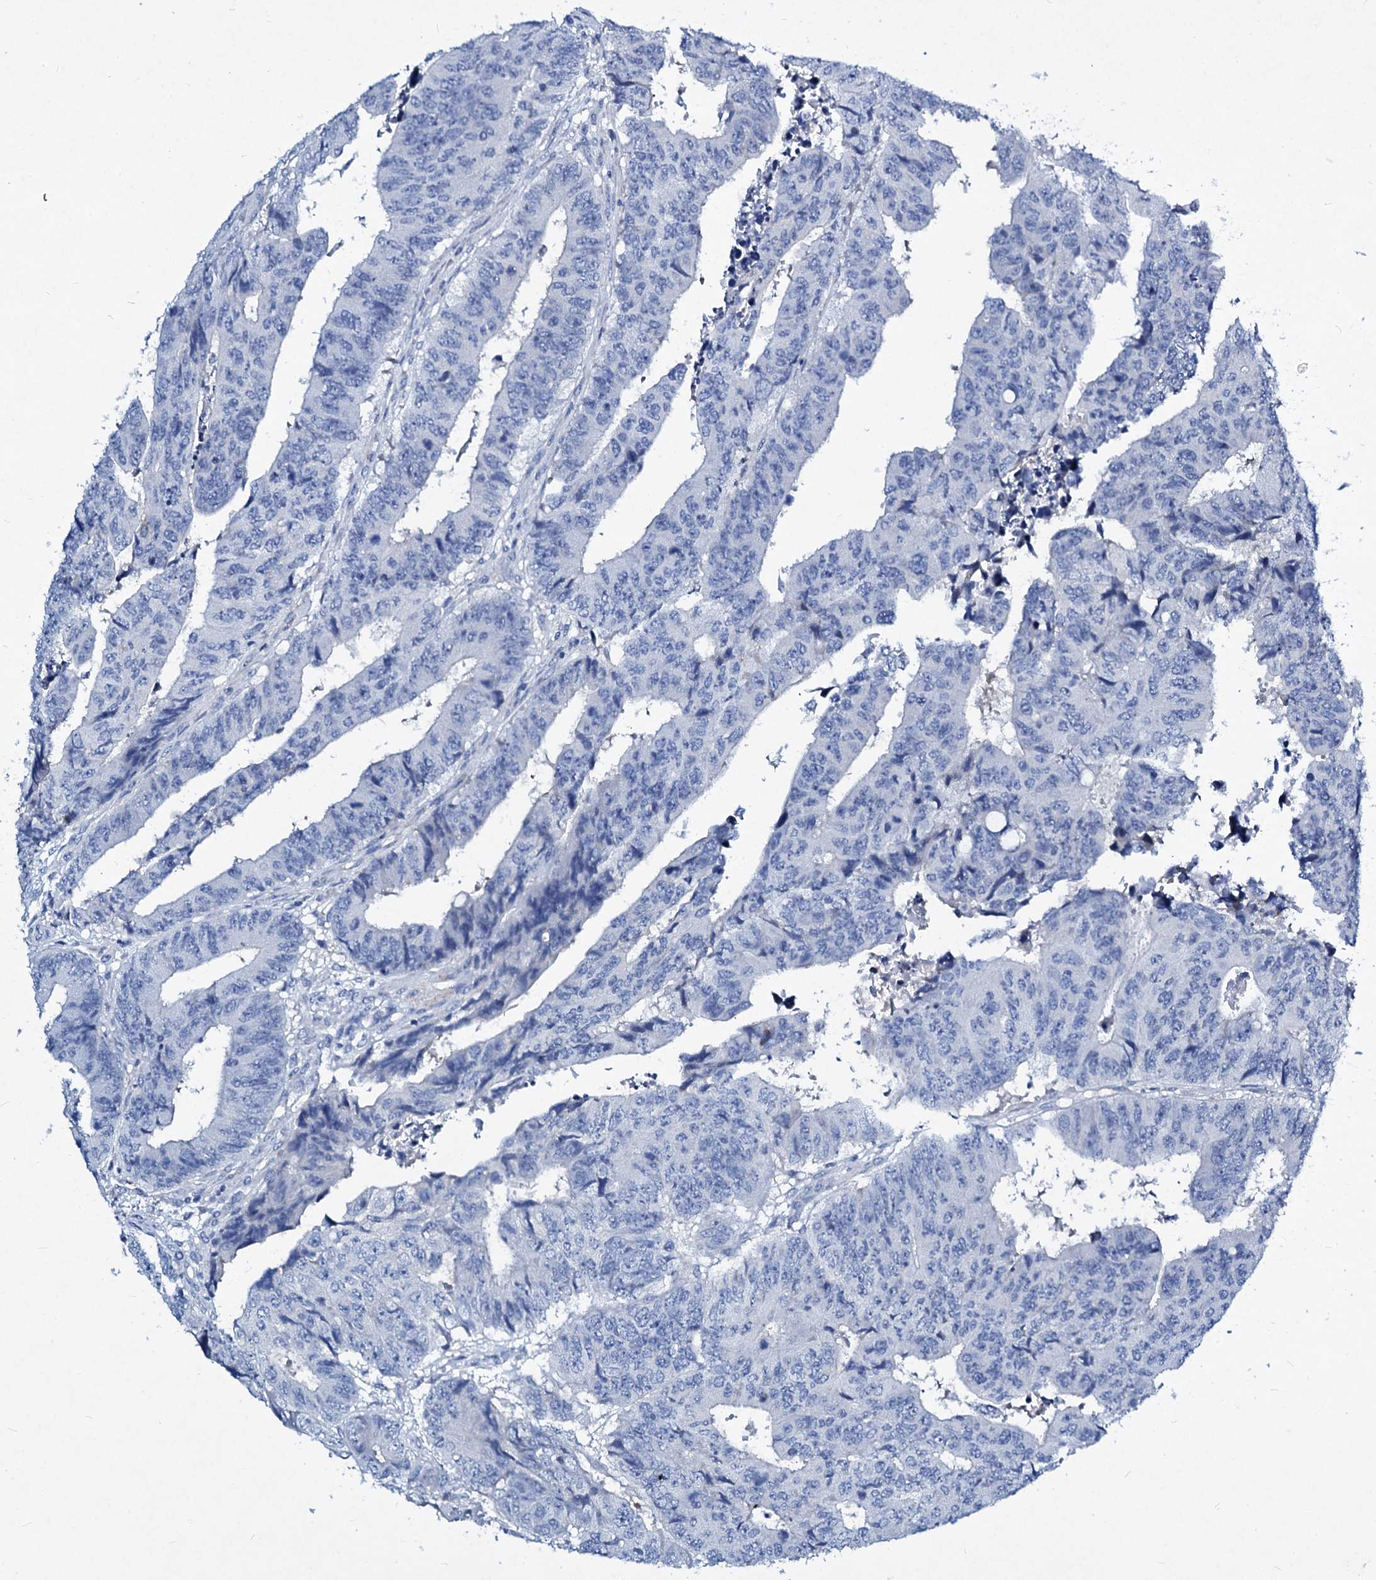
{"staining": {"intensity": "negative", "quantity": "none", "location": "none"}, "tissue": "colorectal cancer", "cell_type": "Tumor cells", "image_type": "cancer", "snomed": [{"axis": "morphology", "description": "Adenocarcinoma, NOS"}, {"axis": "topography", "description": "Rectum"}], "caption": "Image shows no protein expression in tumor cells of colorectal cancer (adenocarcinoma) tissue.", "gene": "TPGS2", "patient": {"sex": "male", "age": 84}}